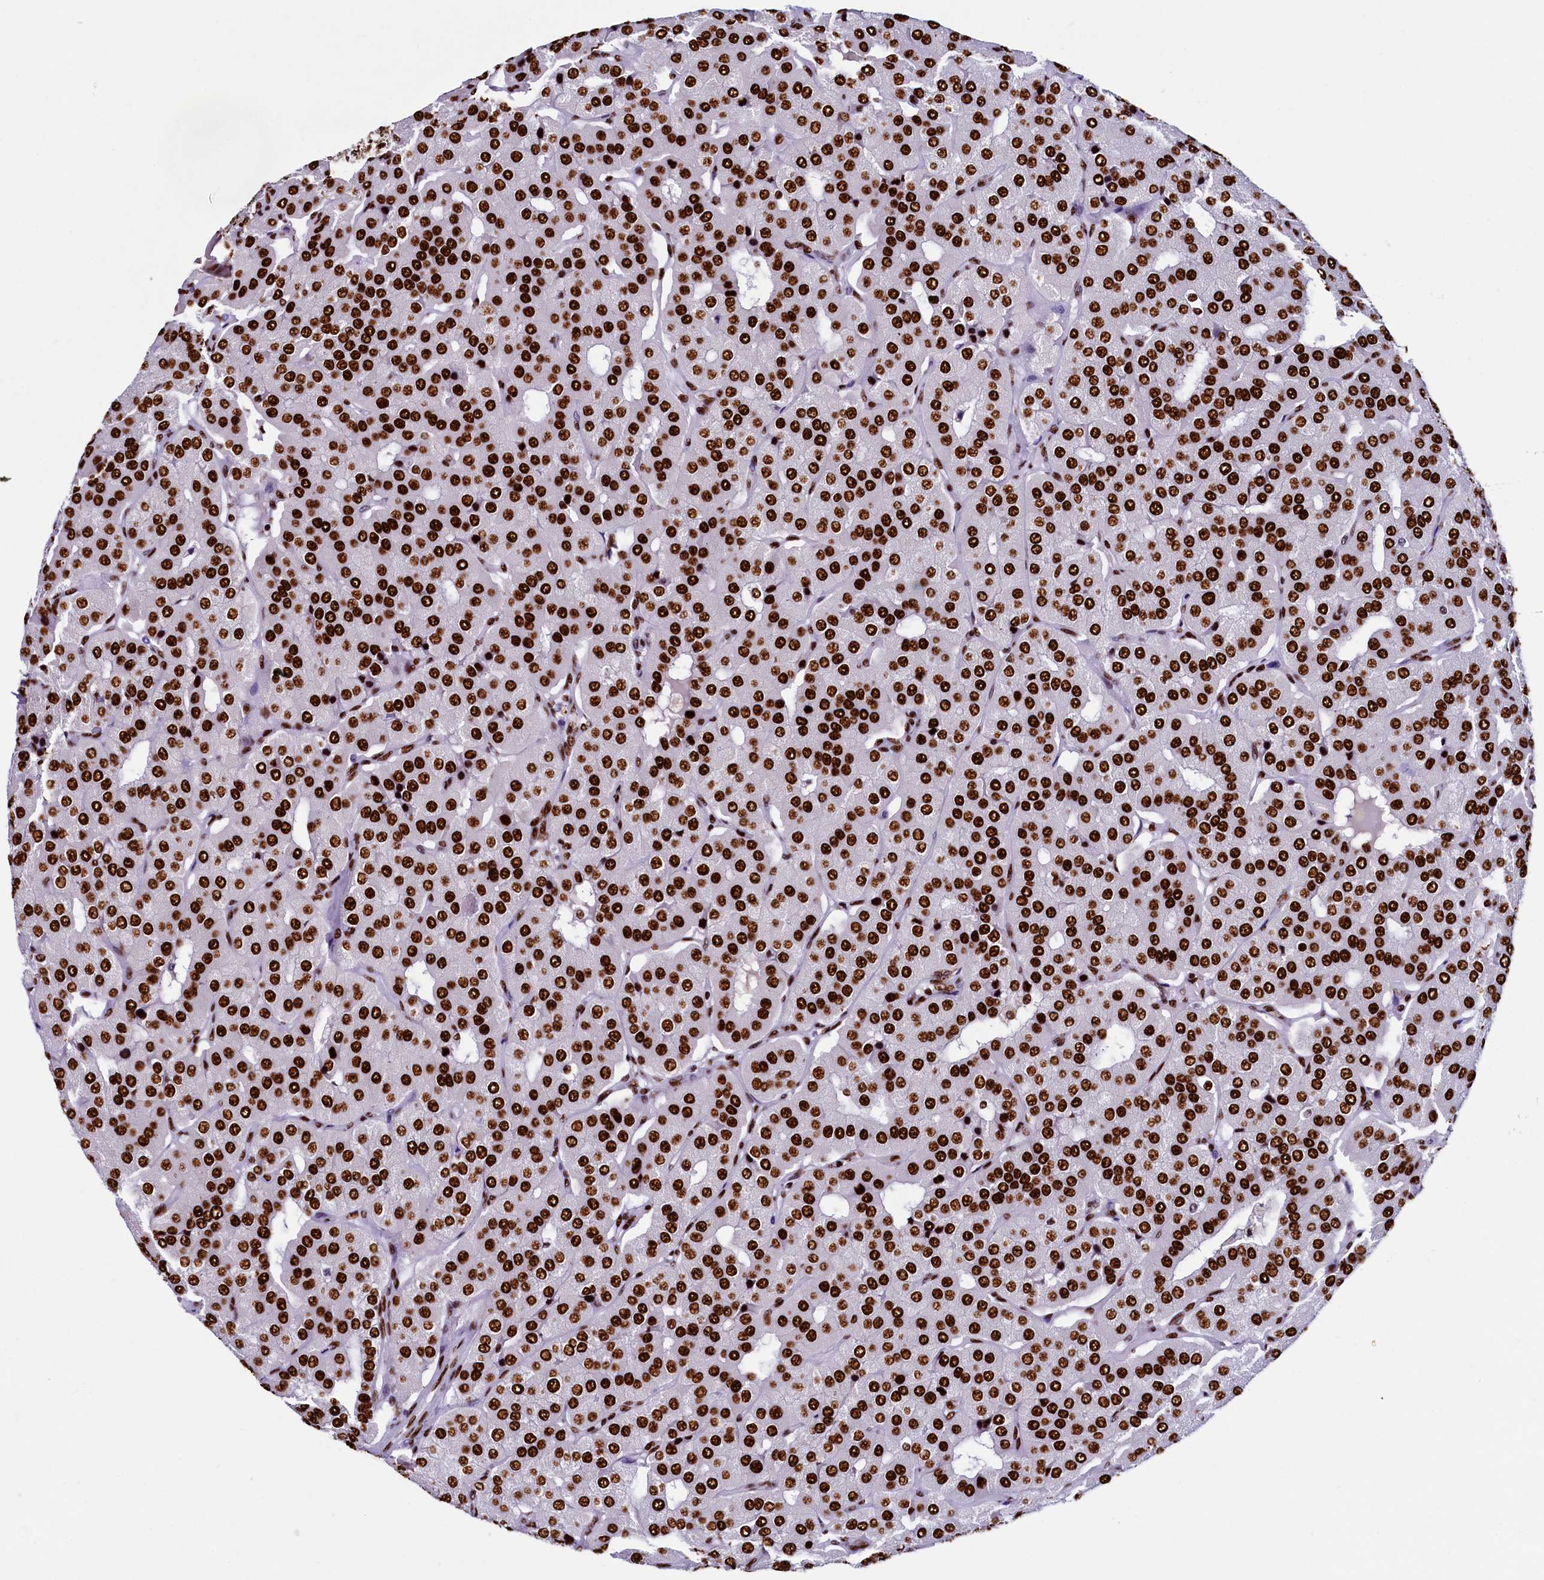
{"staining": {"intensity": "strong", "quantity": ">75%", "location": "nuclear"}, "tissue": "parathyroid gland", "cell_type": "Glandular cells", "image_type": "normal", "snomed": [{"axis": "morphology", "description": "Normal tissue, NOS"}, {"axis": "morphology", "description": "Adenoma, NOS"}, {"axis": "topography", "description": "Parathyroid gland"}], "caption": "Glandular cells reveal high levels of strong nuclear staining in about >75% of cells in benign parathyroid gland.", "gene": "SRRM2", "patient": {"sex": "female", "age": 86}}